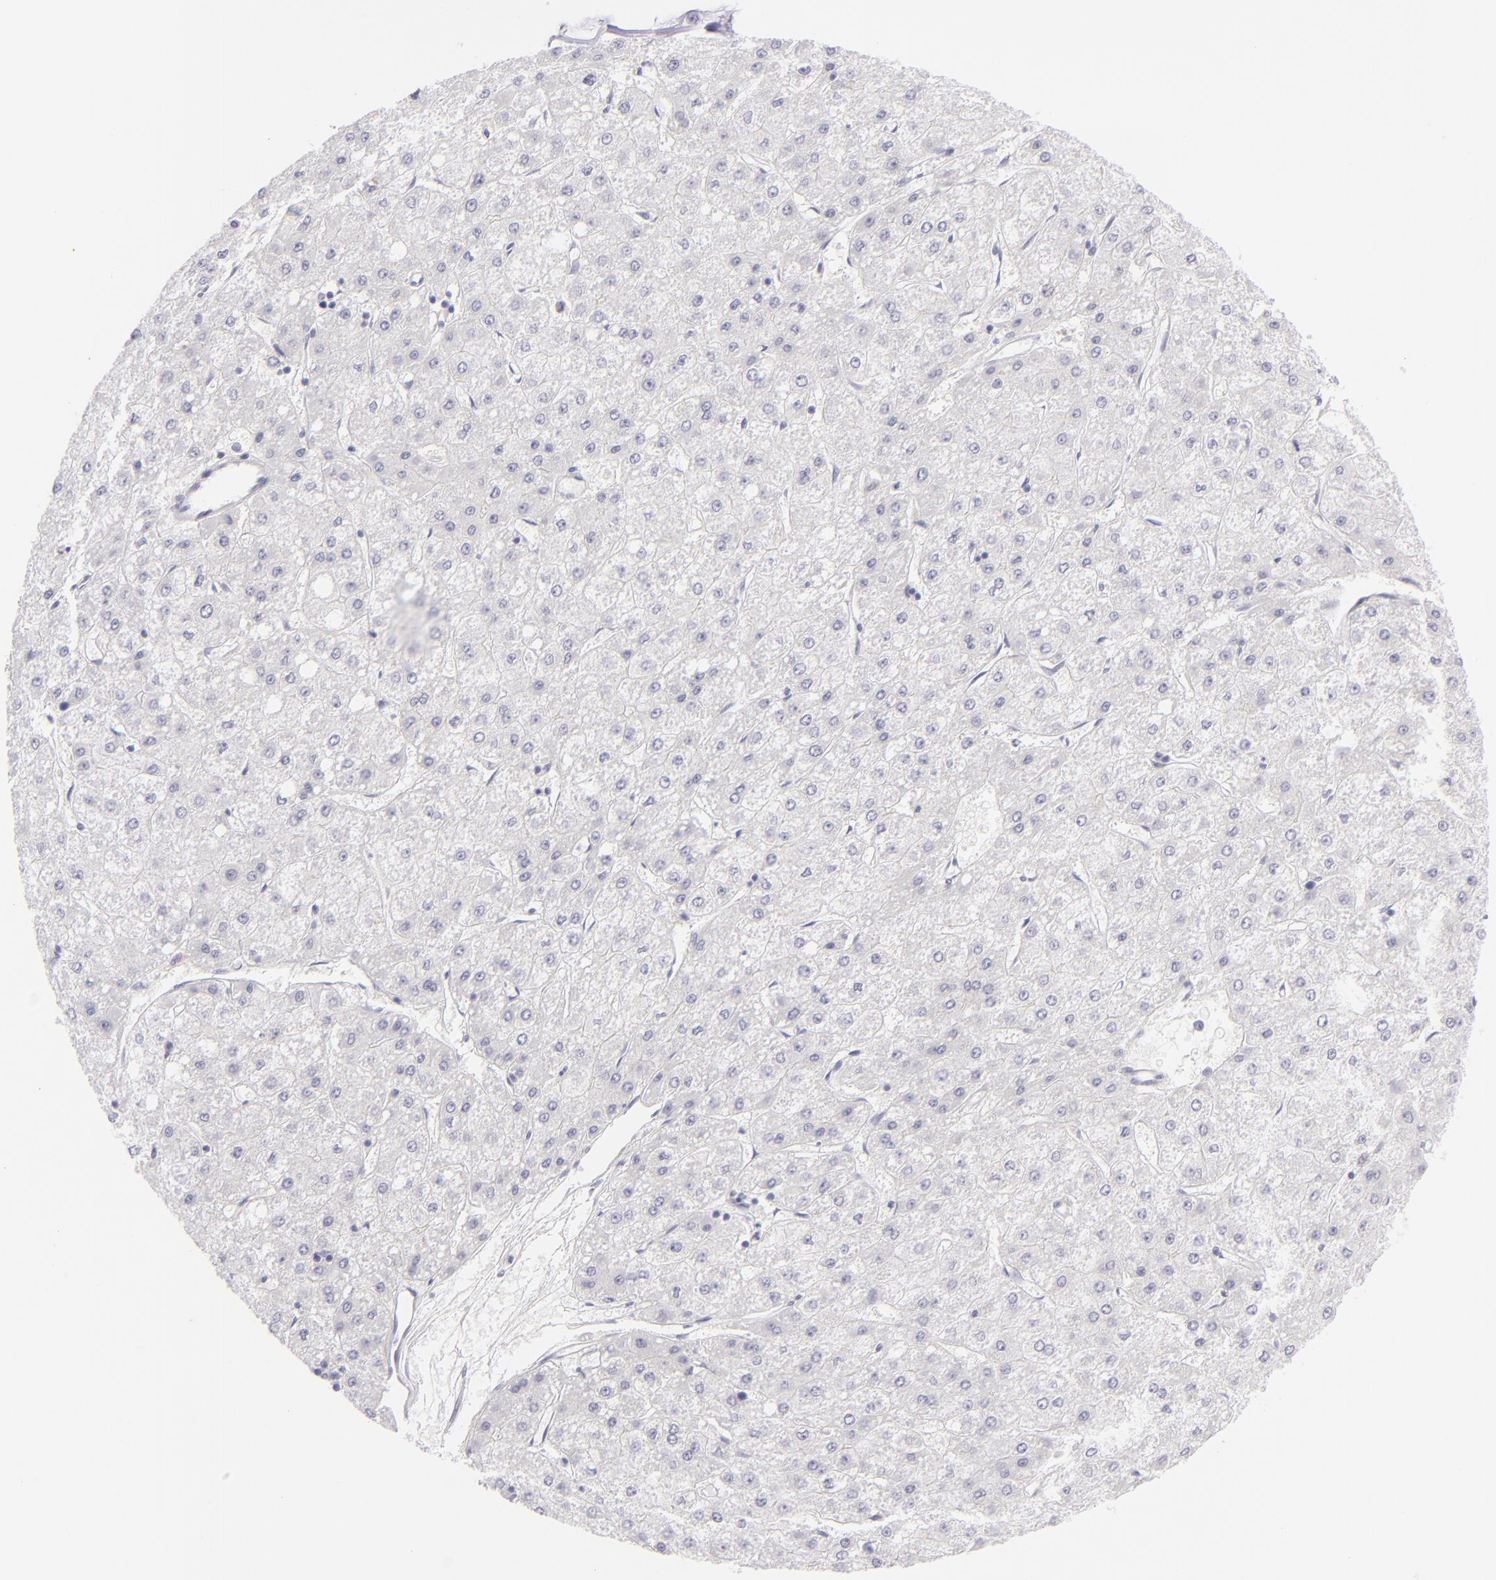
{"staining": {"intensity": "negative", "quantity": "none", "location": "none"}, "tissue": "liver cancer", "cell_type": "Tumor cells", "image_type": "cancer", "snomed": [{"axis": "morphology", "description": "Carcinoma, Hepatocellular, NOS"}, {"axis": "topography", "description": "Liver"}], "caption": "An IHC micrograph of liver cancer (hepatocellular carcinoma) is shown. There is no staining in tumor cells of liver cancer (hepatocellular carcinoma).", "gene": "FCER2", "patient": {"sex": "female", "age": 52}}